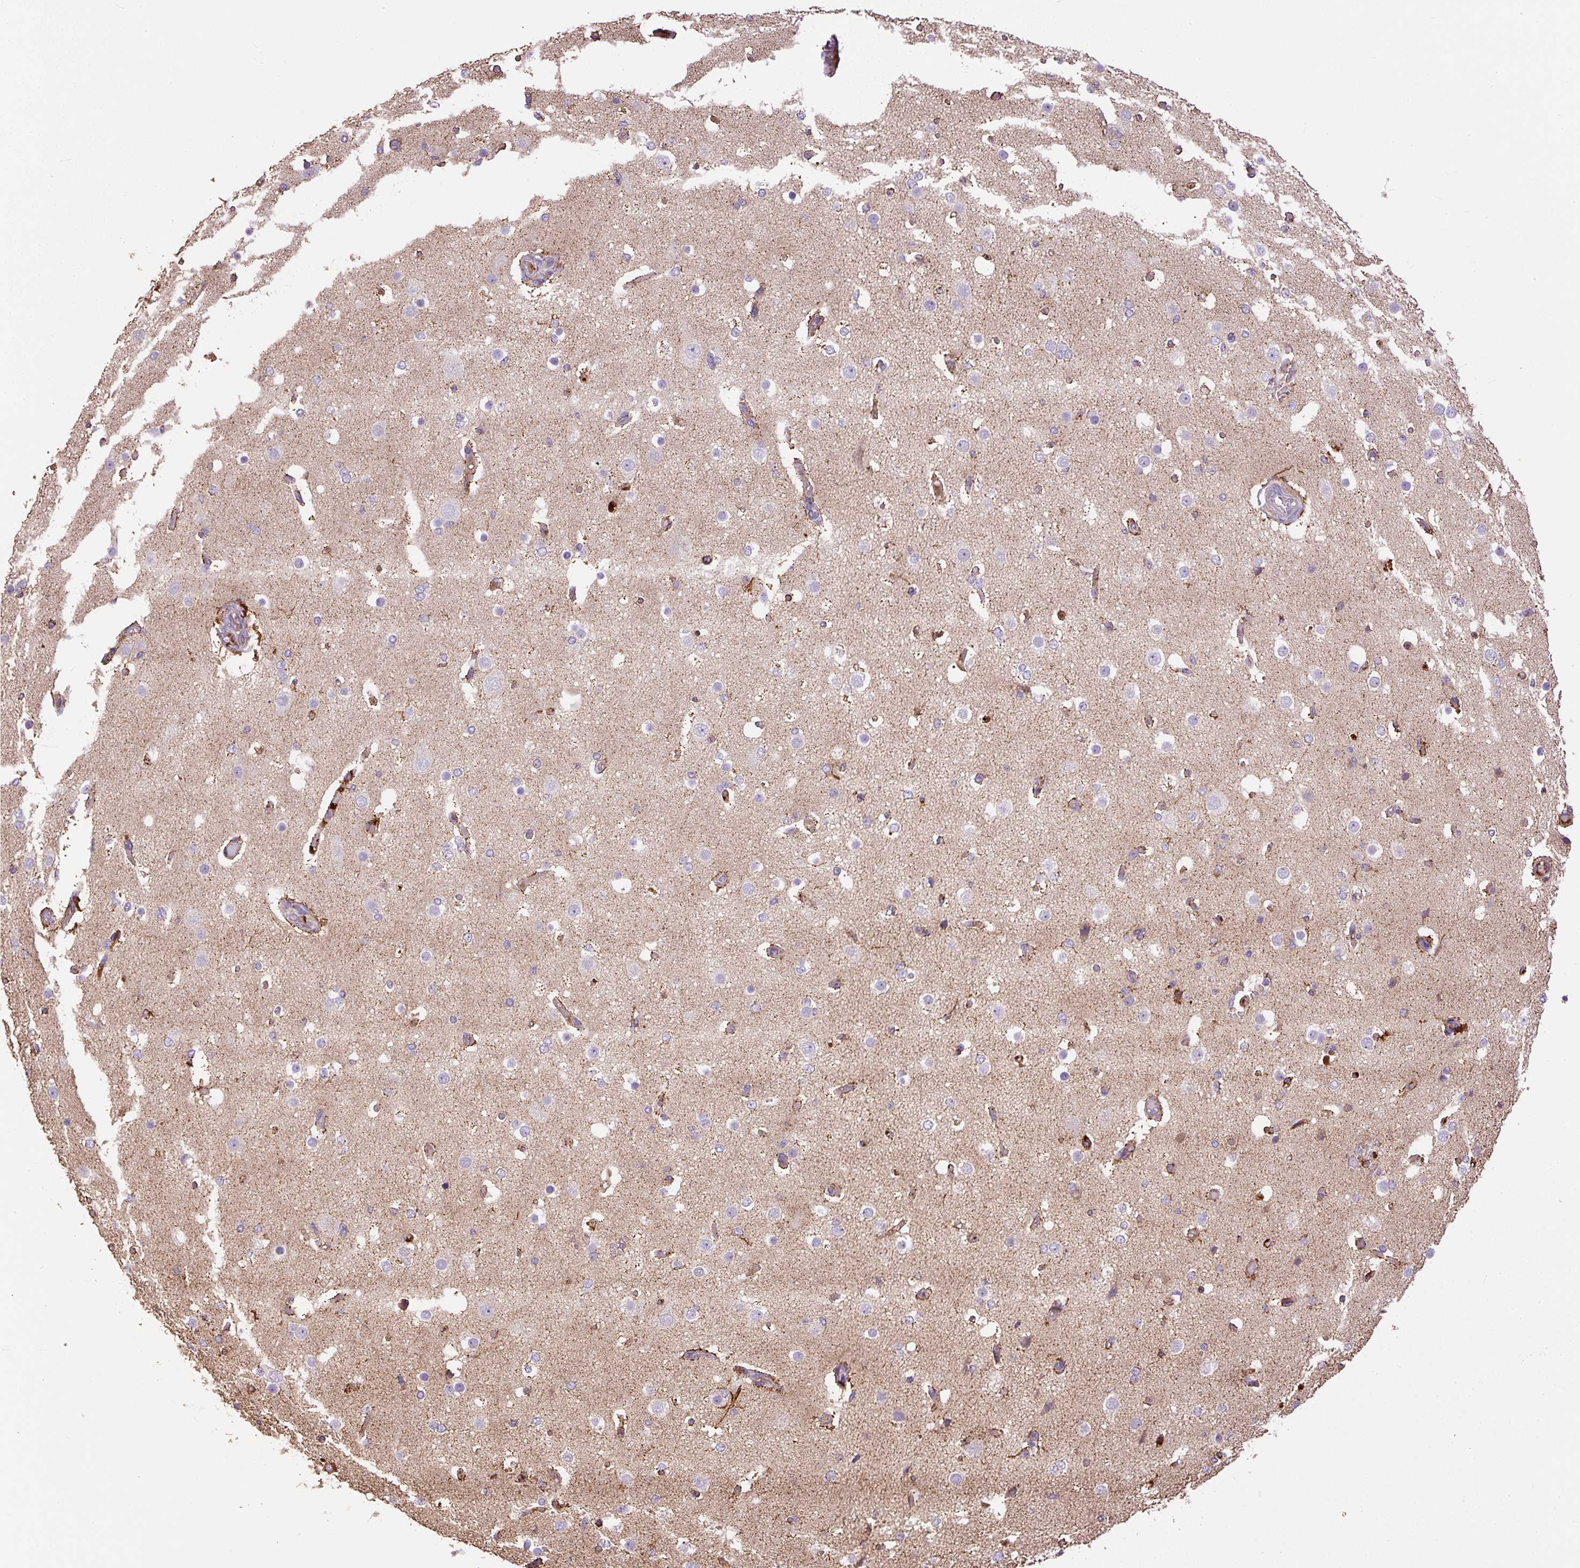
{"staining": {"intensity": "moderate", "quantity": ">75%", "location": "cytoplasmic/membranous"}, "tissue": "cerebral cortex", "cell_type": "Endothelial cells", "image_type": "normal", "snomed": [{"axis": "morphology", "description": "Normal tissue, NOS"}, {"axis": "morphology", "description": "Inflammation, NOS"}, {"axis": "topography", "description": "Cerebral cortex"}], "caption": "Immunohistochemistry staining of unremarkable cerebral cortex, which reveals medium levels of moderate cytoplasmic/membranous positivity in about >75% of endothelial cells indicating moderate cytoplasmic/membranous protein expression. The staining was performed using DAB (brown) for protein detection and nuclei were counterstained in hematoxylin (blue).", "gene": "DAPK1", "patient": {"sex": "male", "age": 6}}